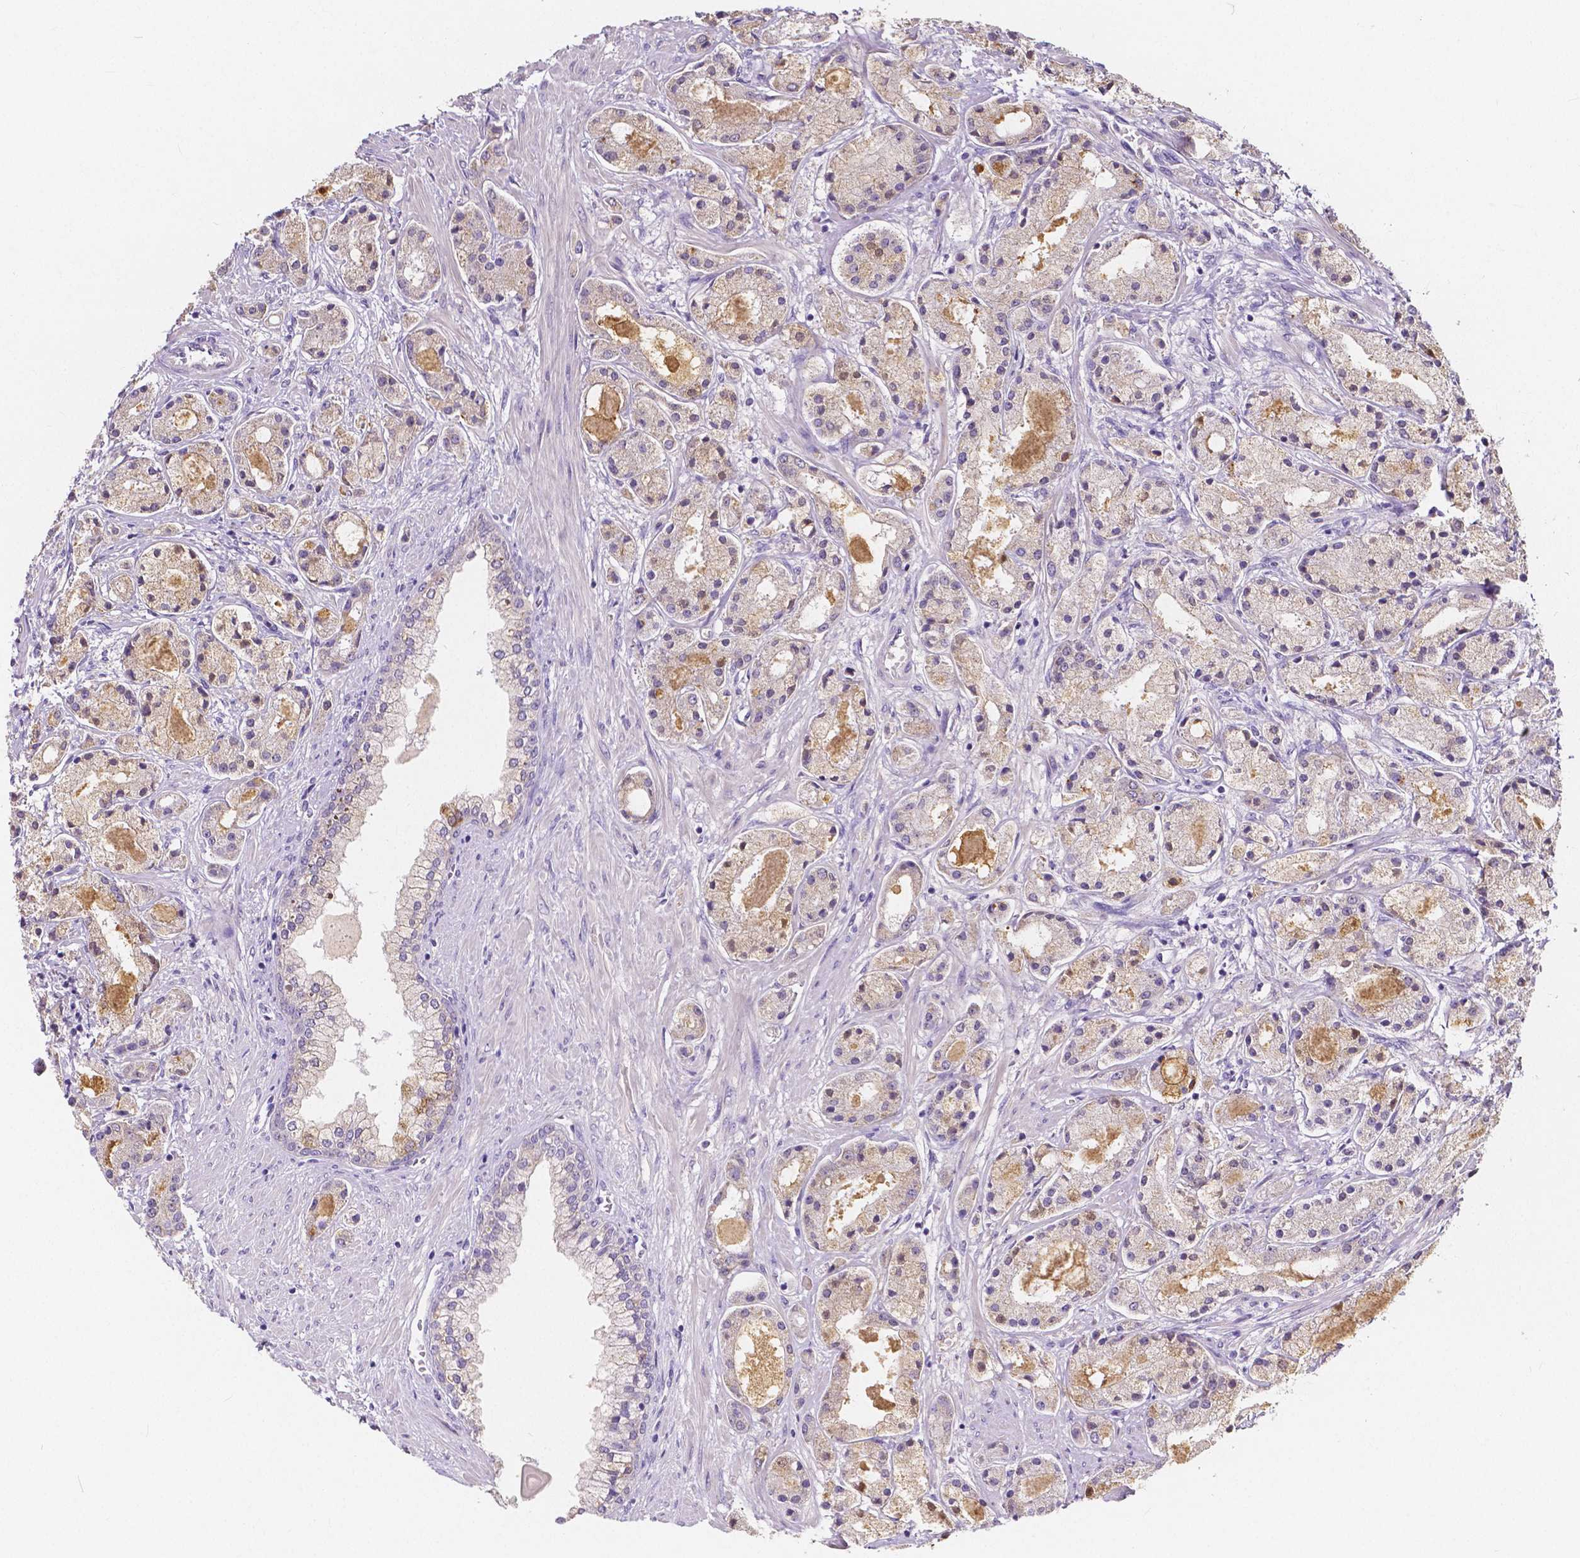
{"staining": {"intensity": "weak", "quantity": "25%-75%", "location": "cytoplasmic/membranous"}, "tissue": "prostate cancer", "cell_type": "Tumor cells", "image_type": "cancer", "snomed": [{"axis": "morphology", "description": "Adenocarcinoma, High grade"}, {"axis": "topography", "description": "Prostate"}], "caption": "This micrograph reveals immunohistochemistry (IHC) staining of human prostate cancer (adenocarcinoma (high-grade)), with low weak cytoplasmic/membranous staining in approximately 25%-75% of tumor cells.", "gene": "ACP5", "patient": {"sex": "male", "age": 67}}